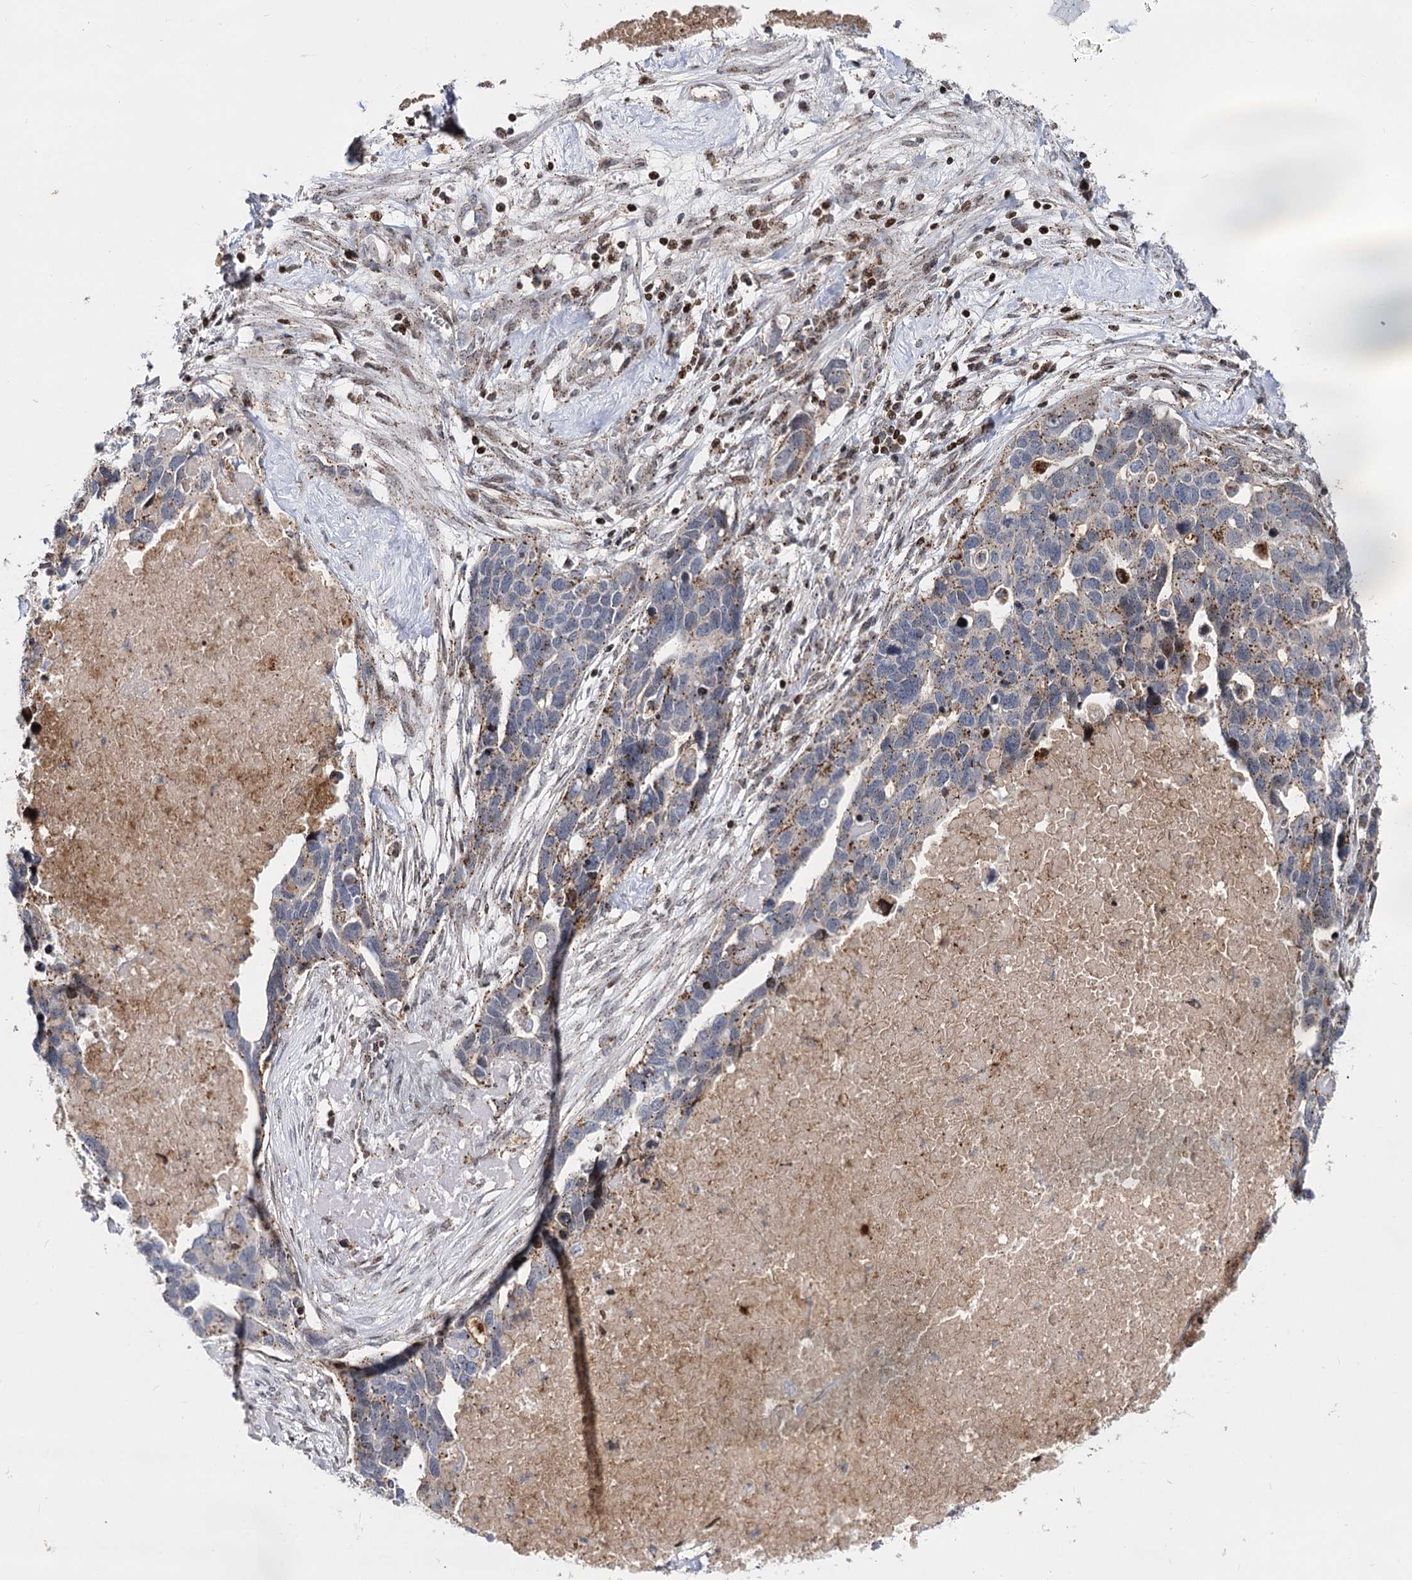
{"staining": {"intensity": "moderate", "quantity": "<25%", "location": "cytoplasmic/membranous"}, "tissue": "ovarian cancer", "cell_type": "Tumor cells", "image_type": "cancer", "snomed": [{"axis": "morphology", "description": "Cystadenocarcinoma, serous, NOS"}, {"axis": "topography", "description": "Ovary"}], "caption": "Immunohistochemical staining of ovarian cancer demonstrates low levels of moderate cytoplasmic/membranous protein staining in about <25% of tumor cells.", "gene": "ZFYVE27", "patient": {"sex": "female", "age": 54}}